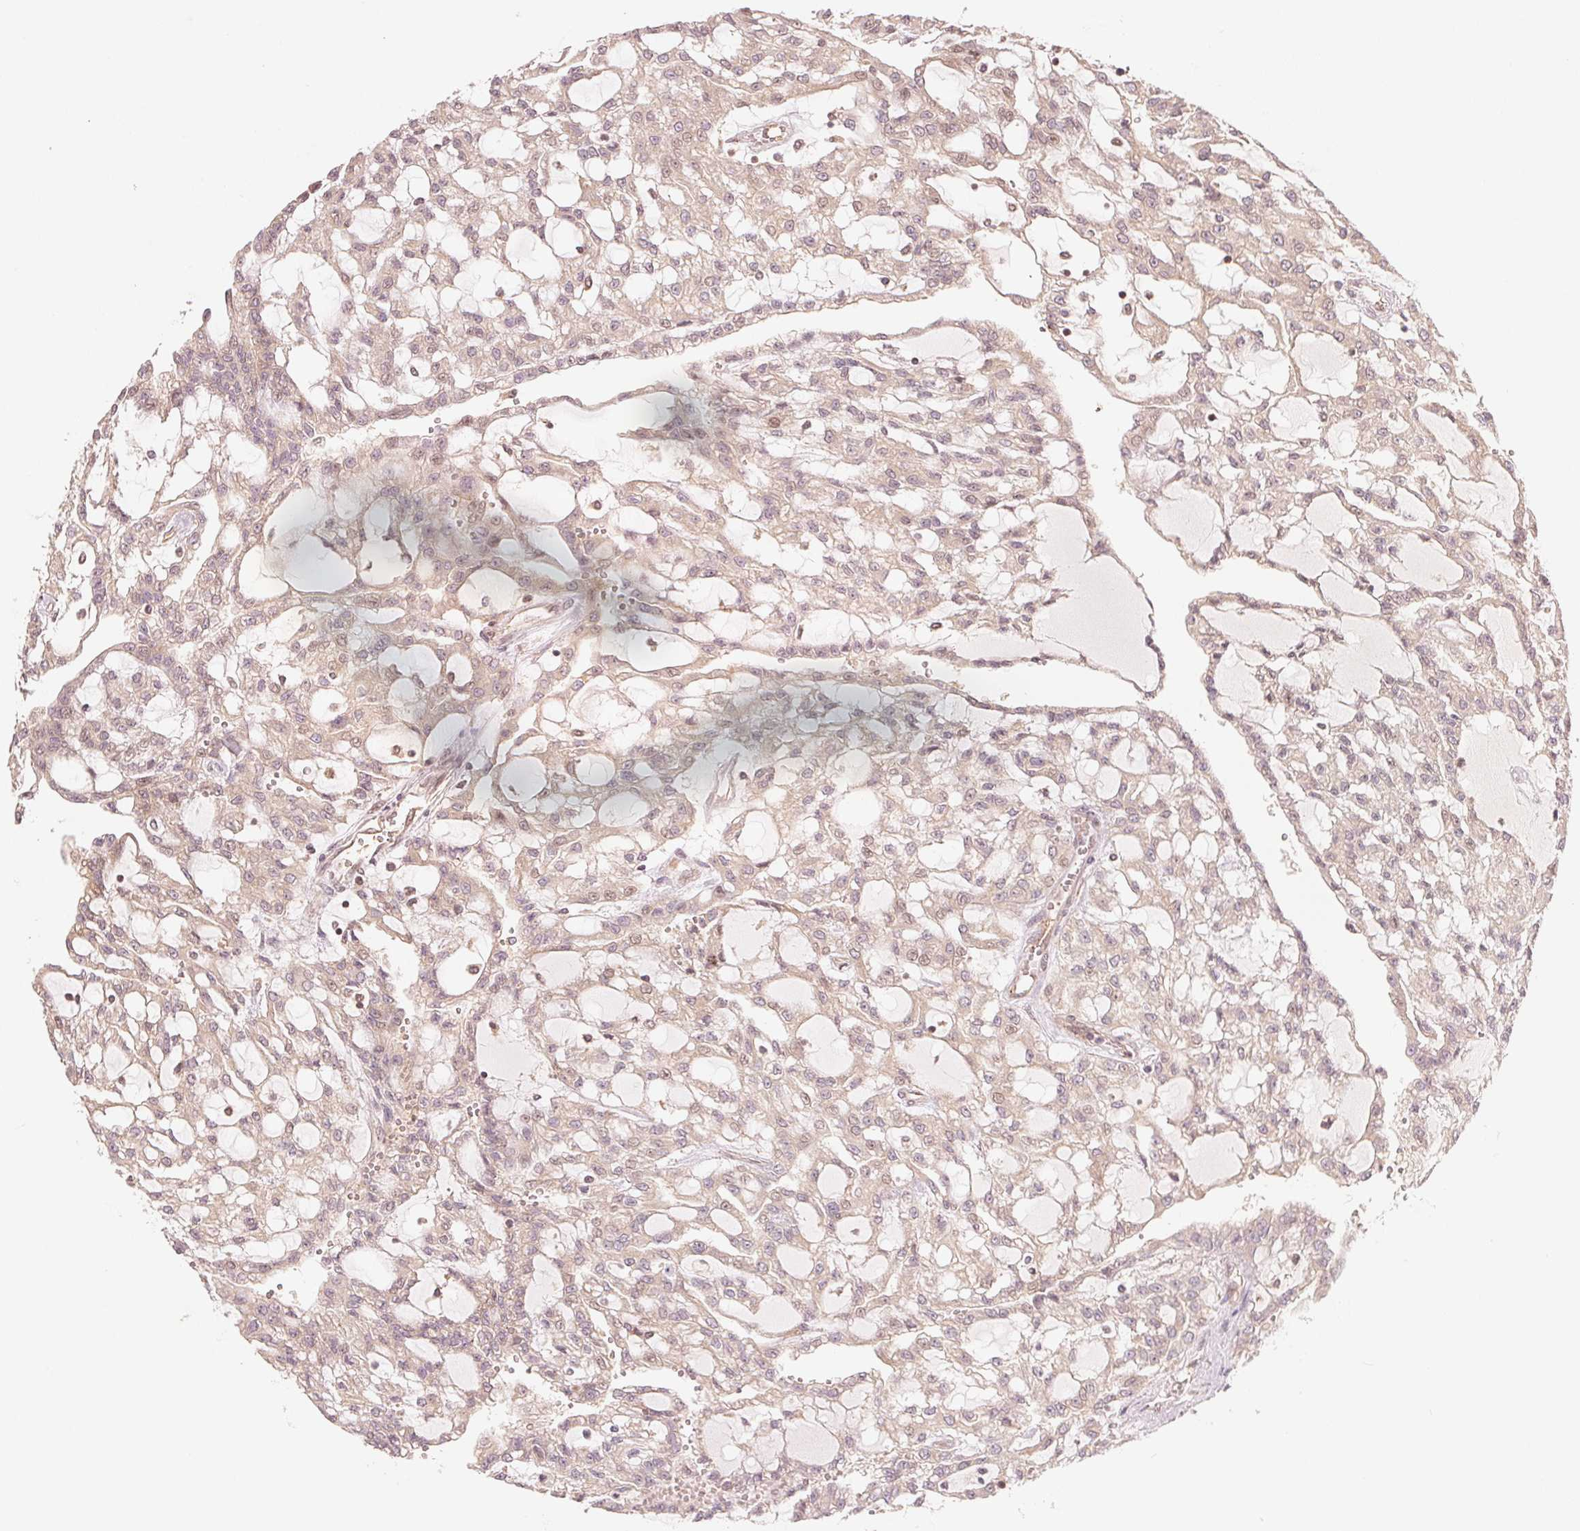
{"staining": {"intensity": "weak", "quantity": "25%-75%", "location": "cytoplasmic/membranous"}, "tissue": "renal cancer", "cell_type": "Tumor cells", "image_type": "cancer", "snomed": [{"axis": "morphology", "description": "Adenocarcinoma, NOS"}, {"axis": "topography", "description": "Kidney"}], "caption": "Renal adenocarcinoma tissue reveals weak cytoplasmic/membranous staining in approximately 25%-75% of tumor cells Nuclei are stained in blue.", "gene": "PRKN", "patient": {"sex": "male", "age": 63}}